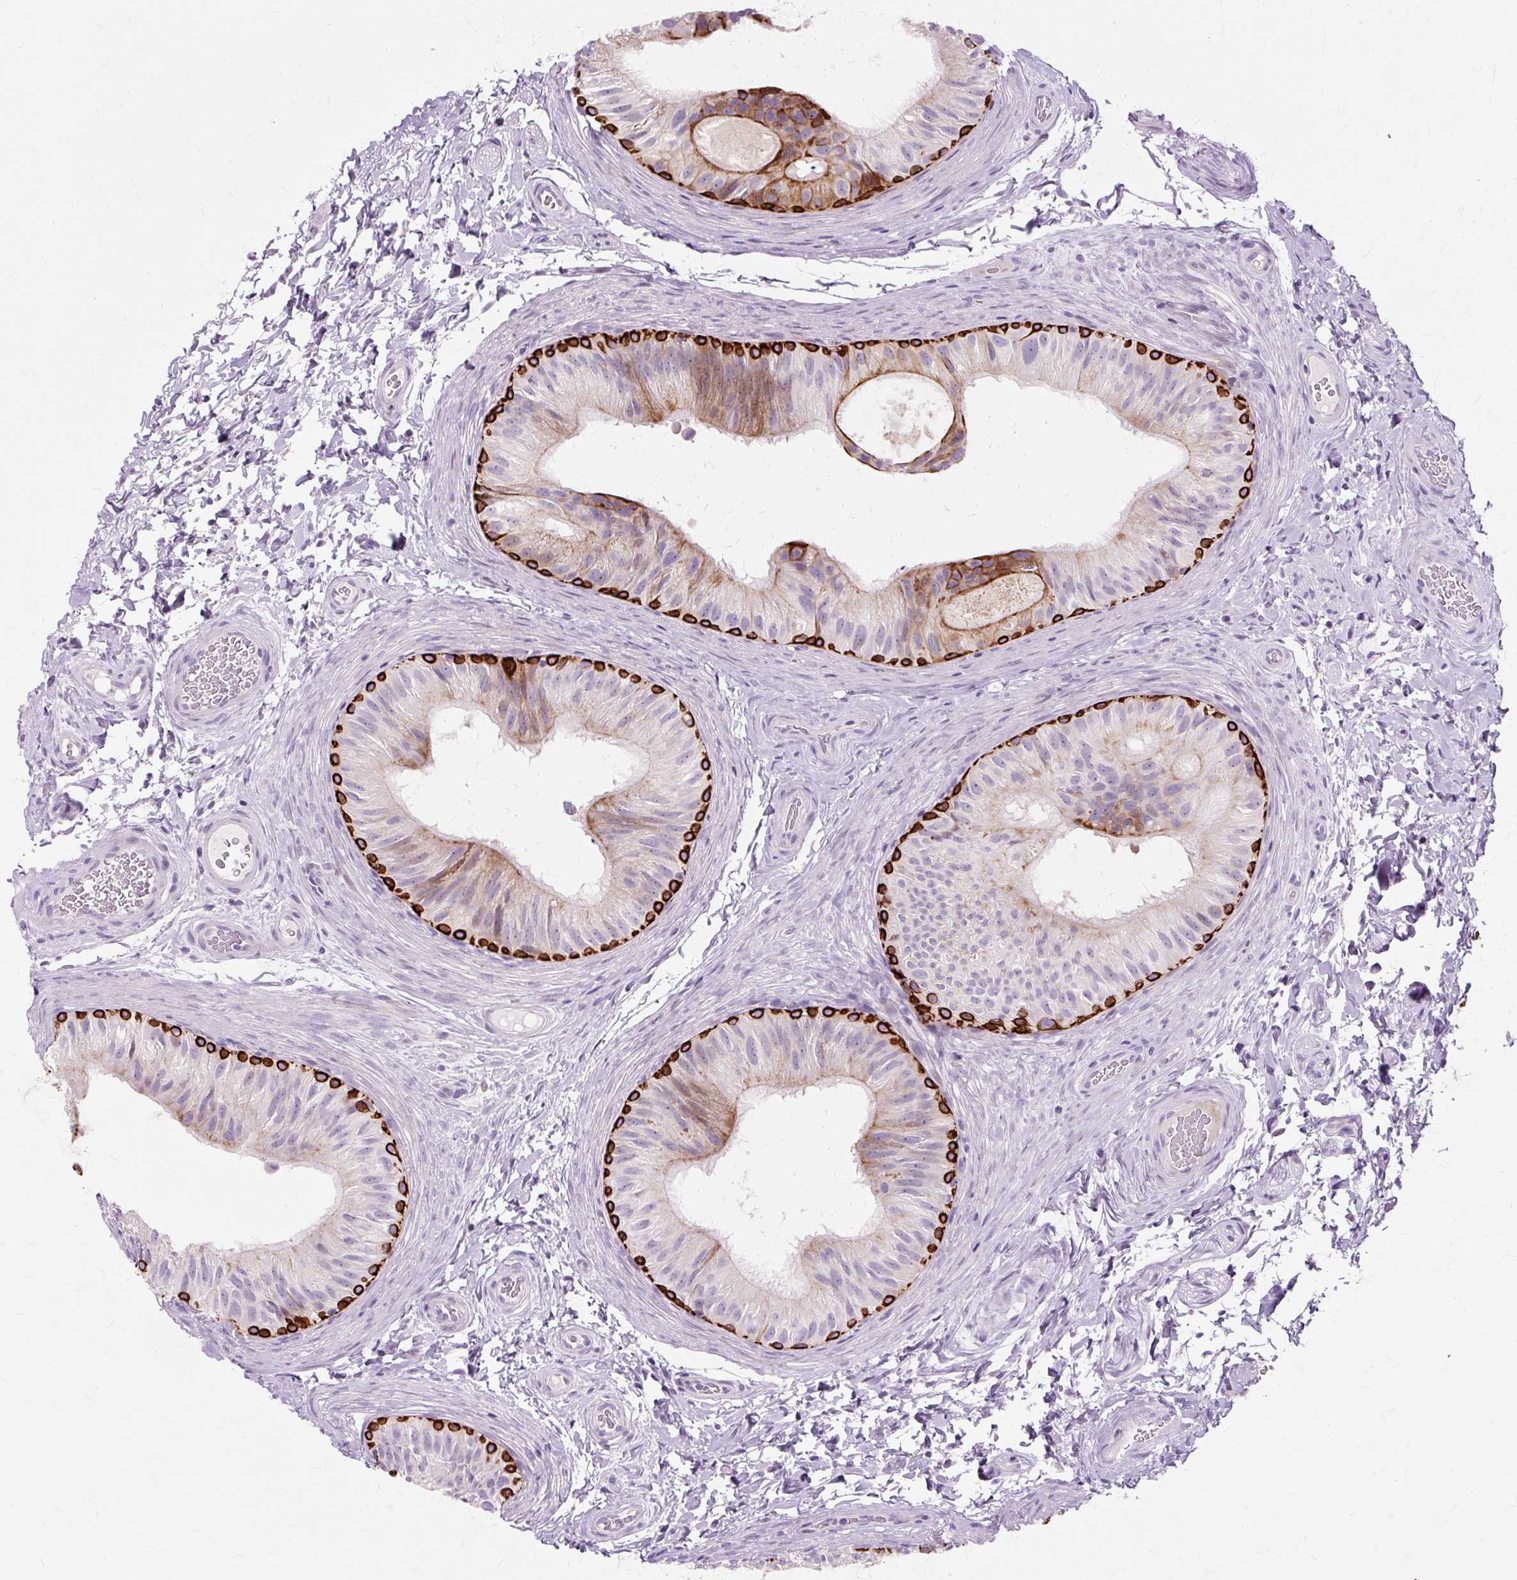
{"staining": {"intensity": "strong", "quantity": "<25%", "location": "cytoplasmic/membranous"}, "tissue": "epididymis", "cell_type": "Glandular cells", "image_type": "normal", "snomed": [{"axis": "morphology", "description": "Normal tissue, NOS"}, {"axis": "topography", "description": "Epididymis"}], "caption": "Epididymis stained with IHC shows strong cytoplasmic/membranous positivity in about <25% of glandular cells.", "gene": "IRX2", "patient": {"sex": "male", "age": 24}}